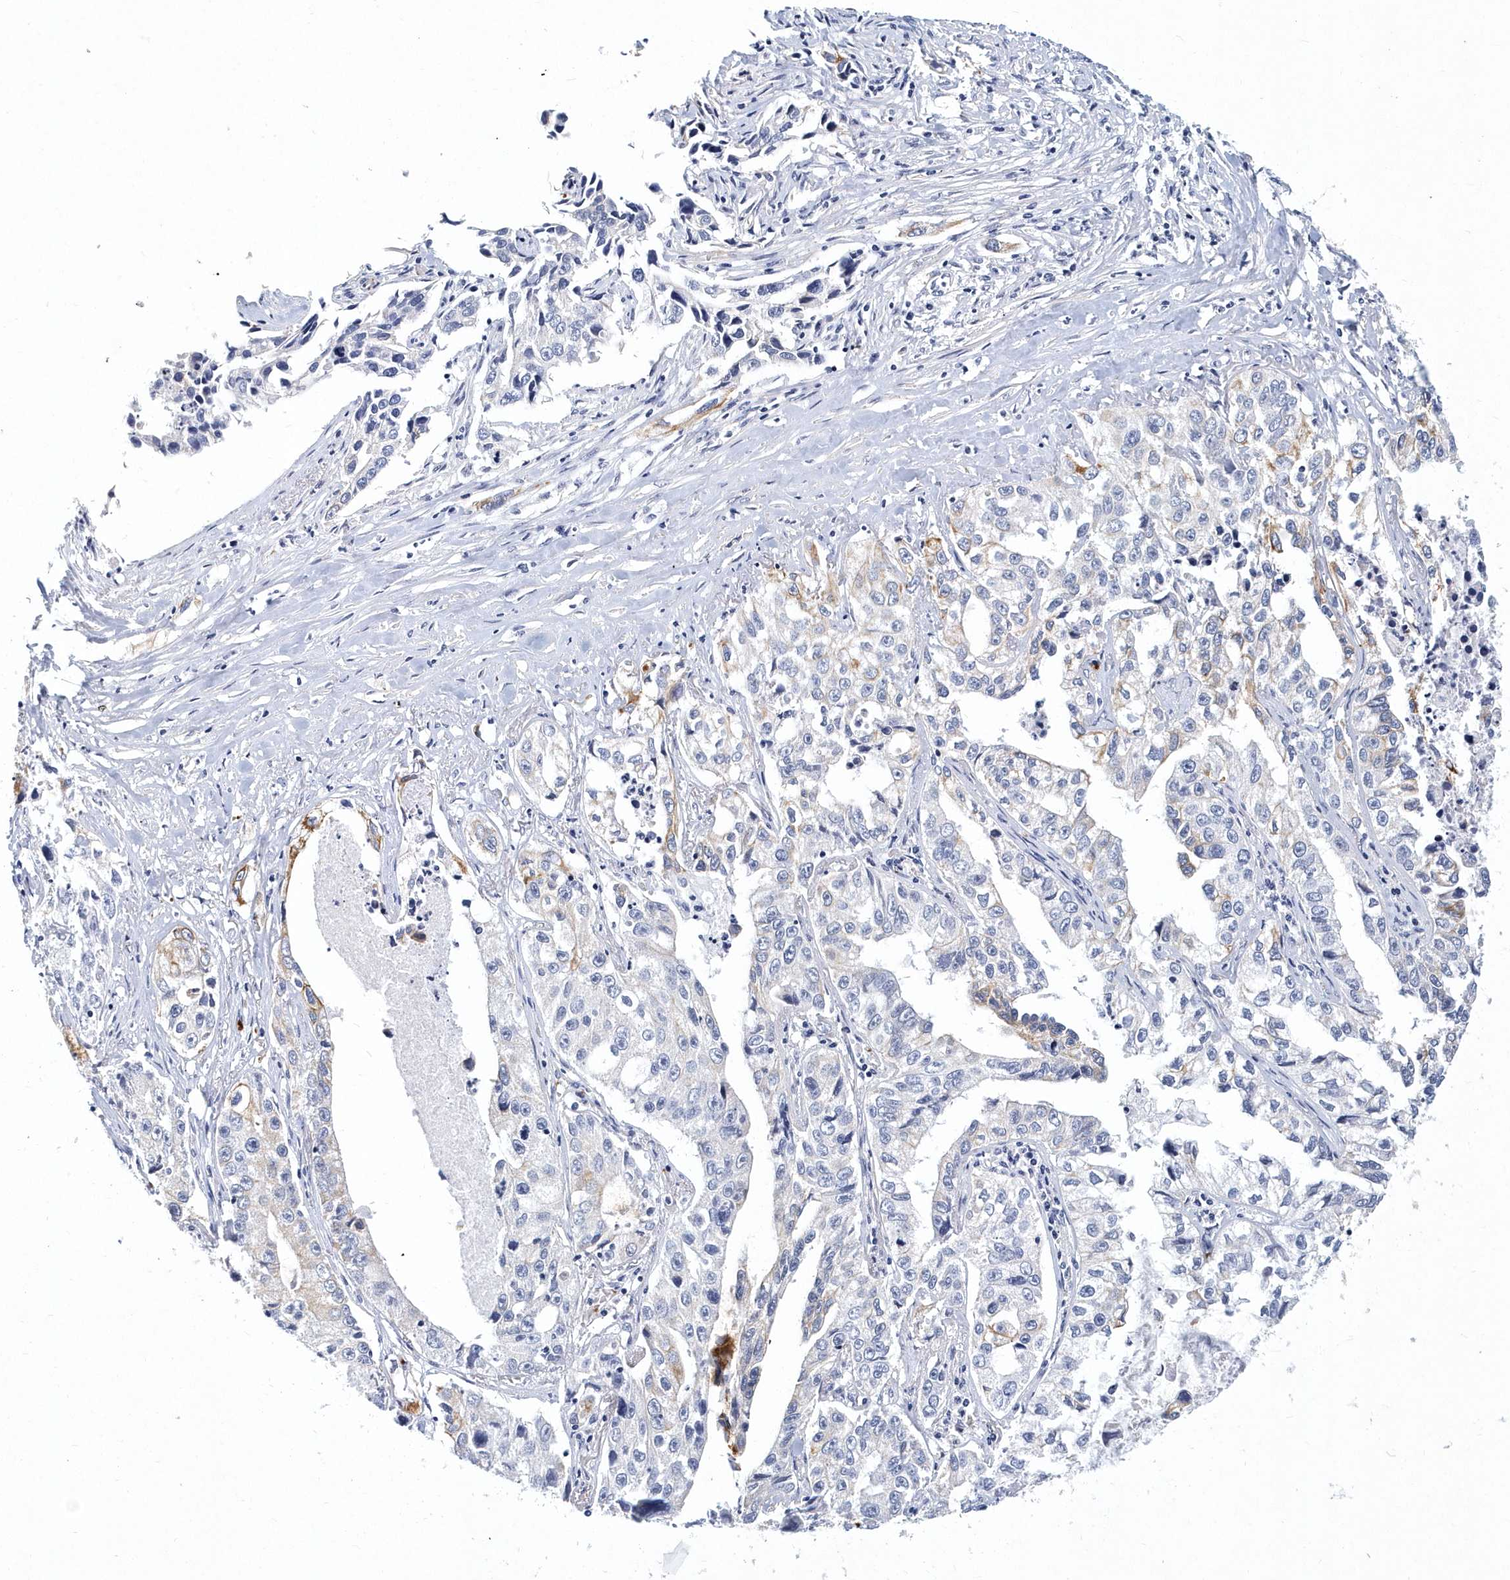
{"staining": {"intensity": "weak", "quantity": "<25%", "location": "cytoplasmic/membranous"}, "tissue": "lung cancer", "cell_type": "Tumor cells", "image_type": "cancer", "snomed": [{"axis": "morphology", "description": "Adenocarcinoma, NOS"}, {"axis": "topography", "description": "Lung"}], "caption": "Lung adenocarcinoma was stained to show a protein in brown. There is no significant positivity in tumor cells.", "gene": "ITGA2B", "patient": {"sex": "female", "age": 51}}